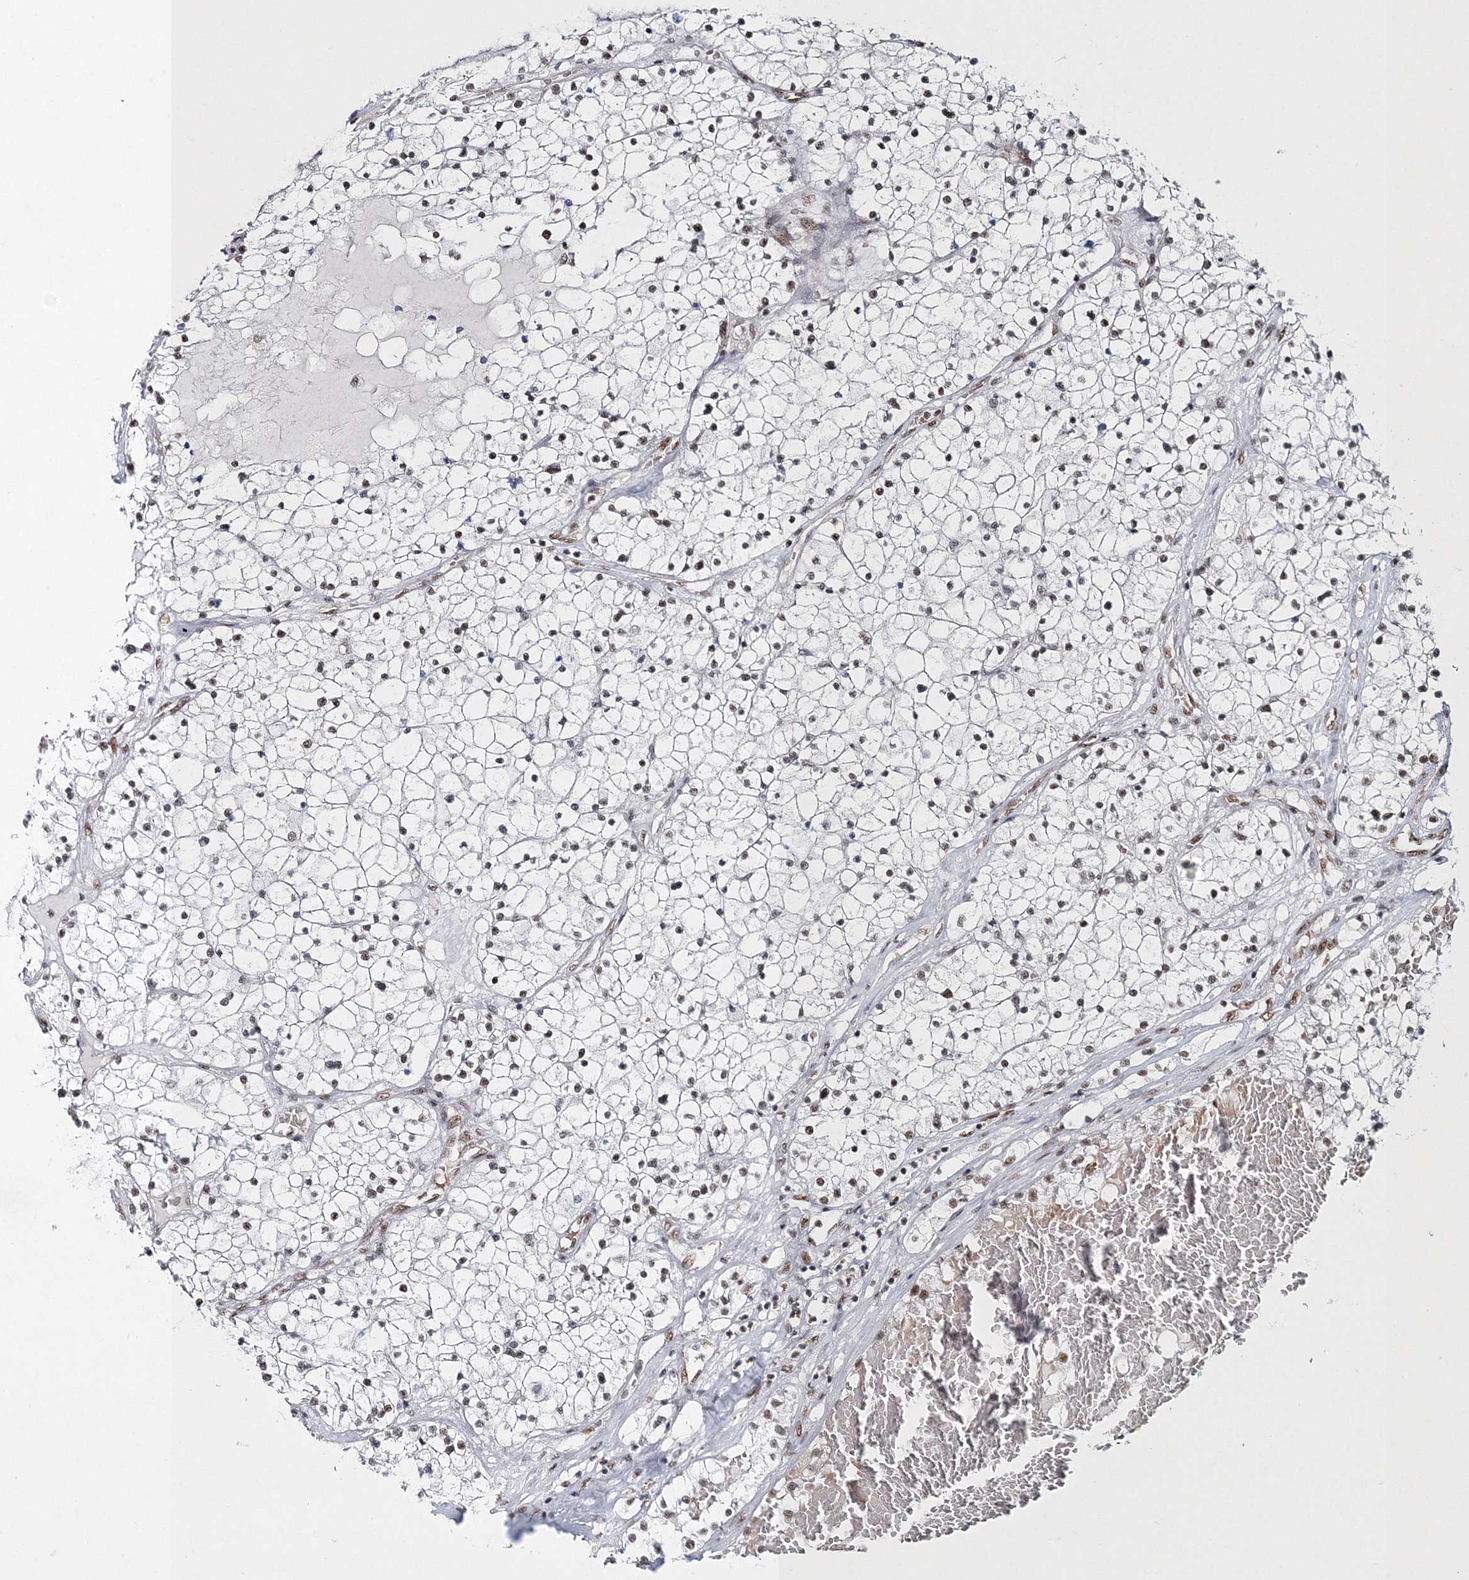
{"staining": {"intensity": "negative", "quantity": "none", "location": "none"}, "tissue": "renal cancer", "cell_type": "Tumor cells", "image_type": "cancer", "snomed": [{"axis": "morphology", "description": "Normal tissue, NOS"}, {"axis": "morphology", "description": "Adenocarcinoma, NOS"}, {"axis": "topography", "description": "Kidney"}], "caption": "Tumor cells are negative for brown protein staining in renal cancer. The staining is performed using DAB (3,3'-diaminobenzidine) brown chromogen with nuclei counter-stained in using hematoxylin.", "gene": "QRICH1", "patient": {"sex": "male", "age": 68}}